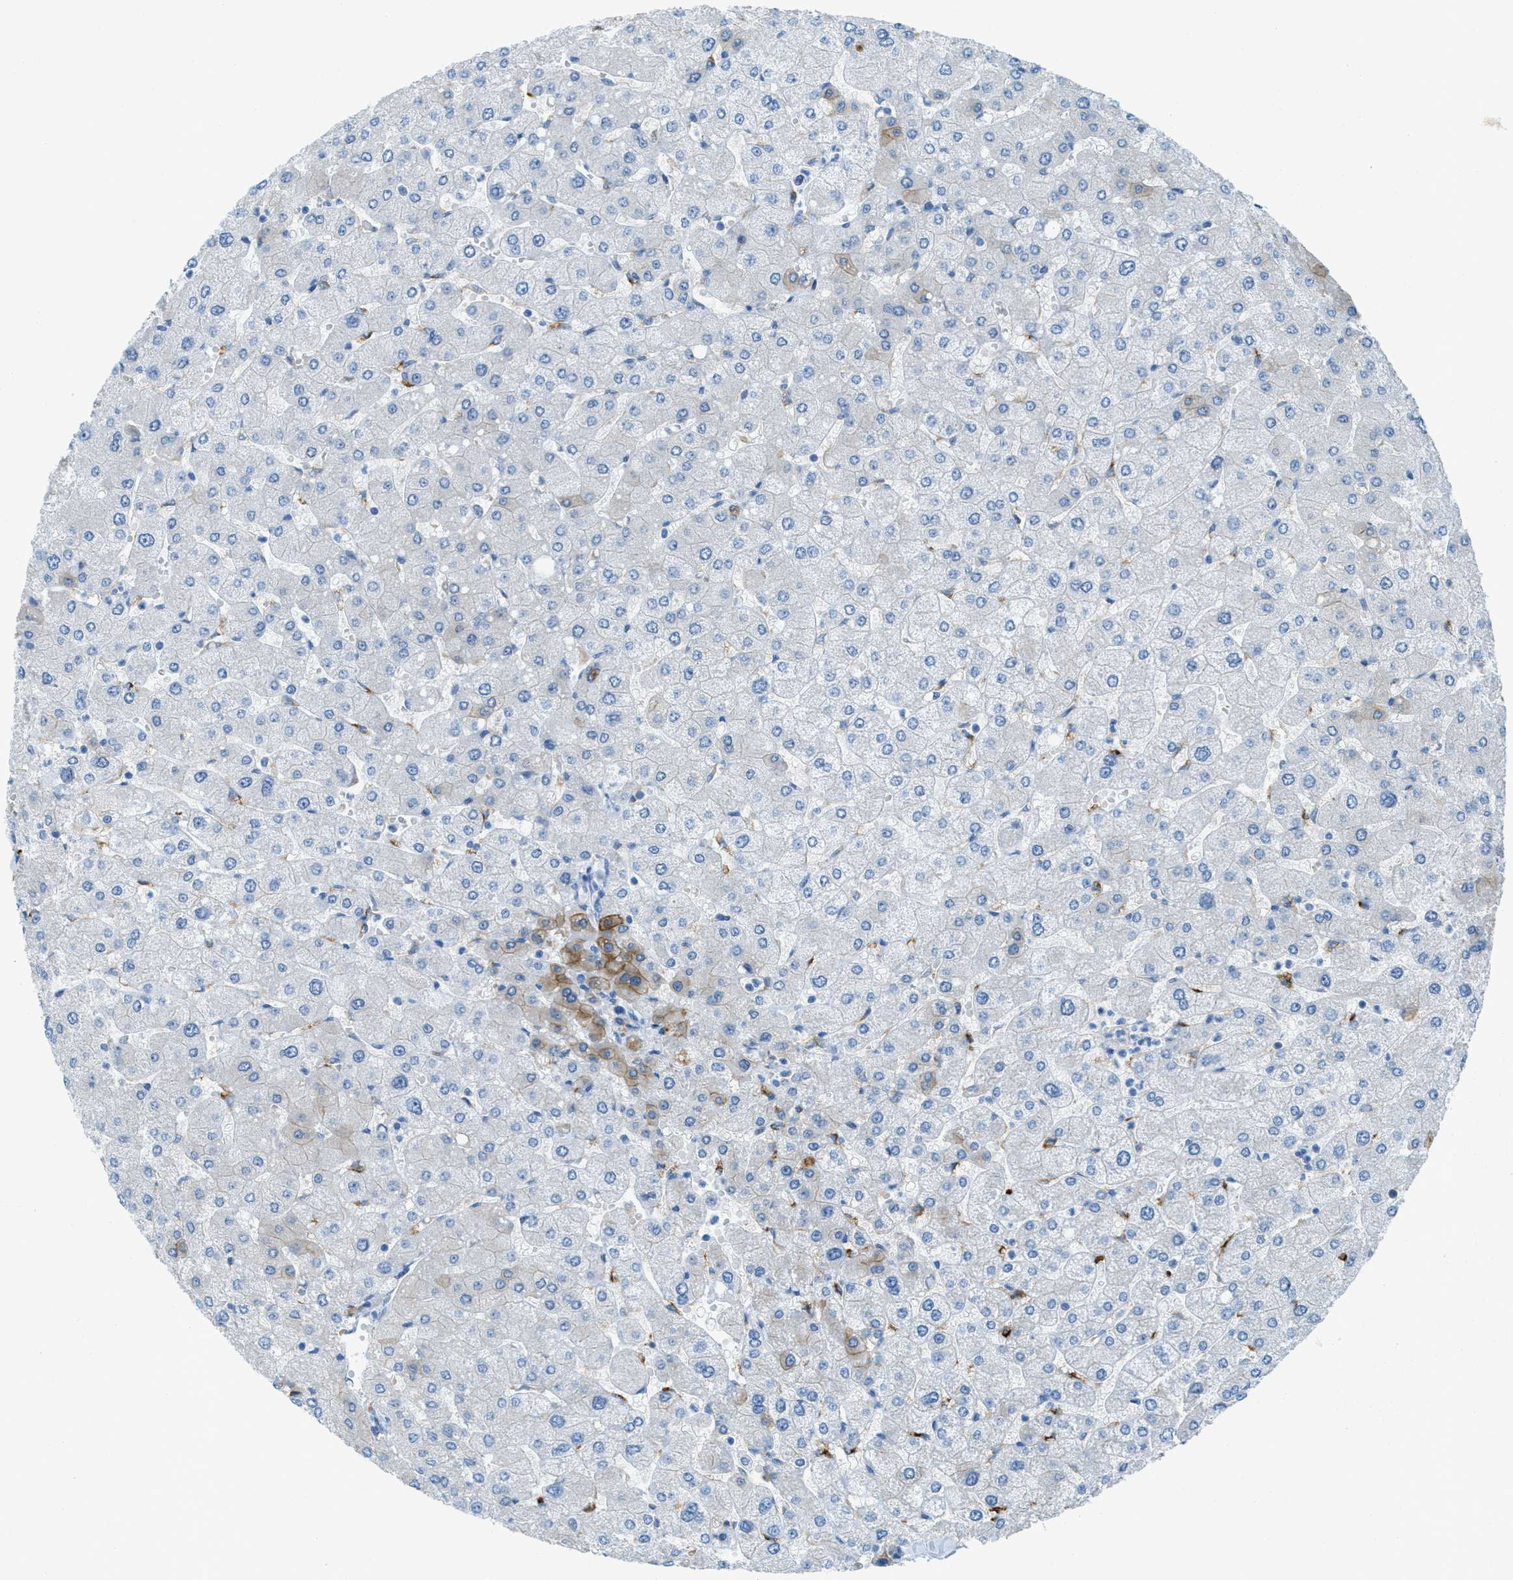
{"staining": {"intensity": "moderate", "quantity": ">75%", "location": "cytoplasmic/membranous"}, "tissue": "liver", "cell_type": "Cholangiocytes", "image_type": "normal", "snomed": [{"axis": "morphology", "description": "Normal tissue, NOS"}, {"axis": "topography", "description": "Liver"}], "caption": "Liver stained with immunohistochemistry shows moderate cytoplasmic/membranous expression in about >75% of cholangiocytes.", "gene": "KLHL8", "patient": {"sex": "male", "age": 55}}